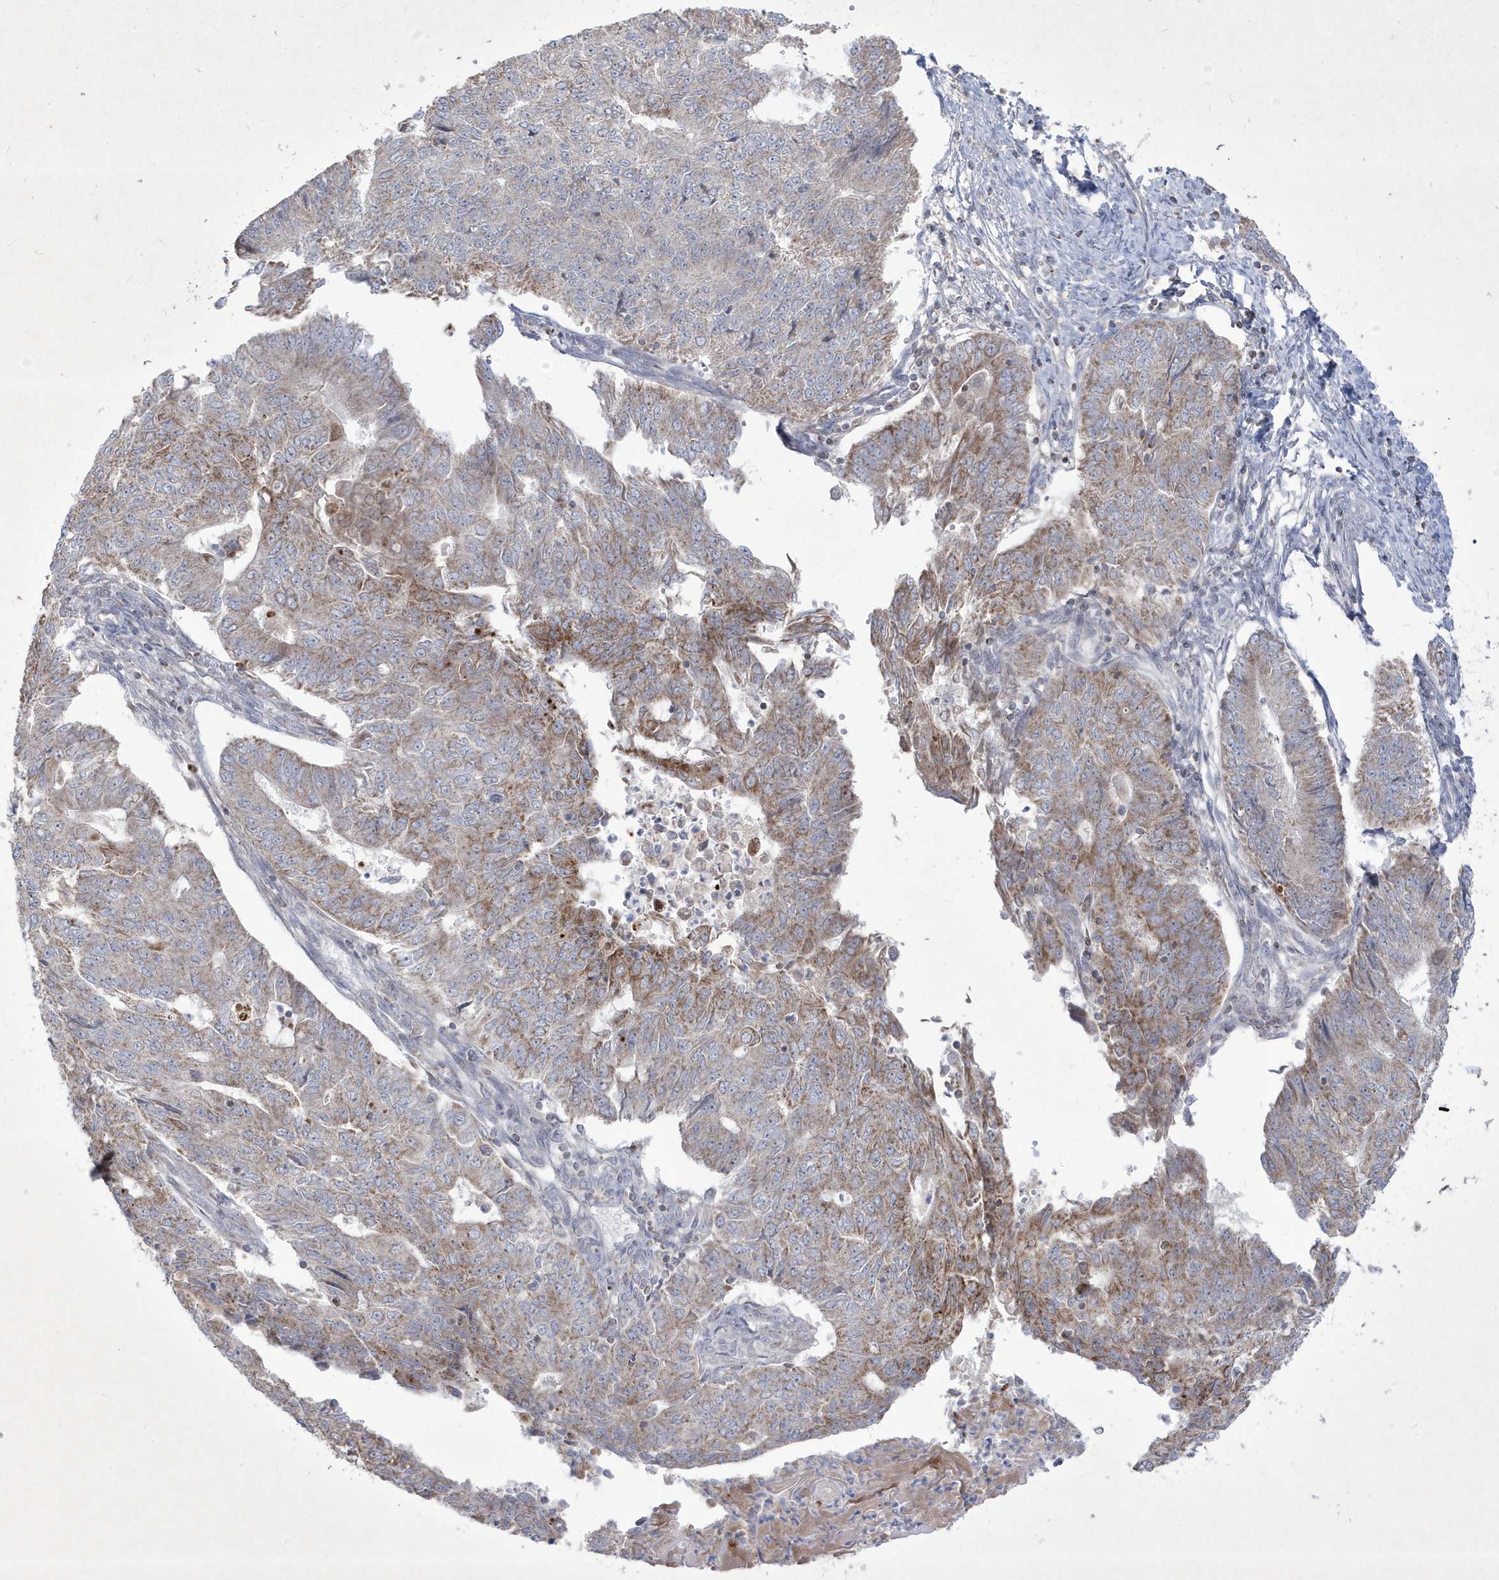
{"staining": {"intensity": "moderate", "quantity": "25%-75%", "location": "cytoplasmic/membranous"}, "tissue": "endometrial cancer", "cell_type": "Tumor cells", "image_type": "cancer", "snomed": [{"axis": "morphology", "description": "Adenocarcinoma, NOS"}, {"axis": "topography", "description": "Endometrium"}], "caption": "Tumor cells reveal medium levels of moderate cytoplasmic/membranous positivity in about 25%-75% of cells in adenocarcinoma (endometrial). The protein is stained brown, and the nuclei are stained in blue (DAB (3,3'-diaminobenzidine) IHC with brightfield microscopy, high magnification).", "gene": "ADAMTSL3", "patient": {"sex": "female", "age": 32}}